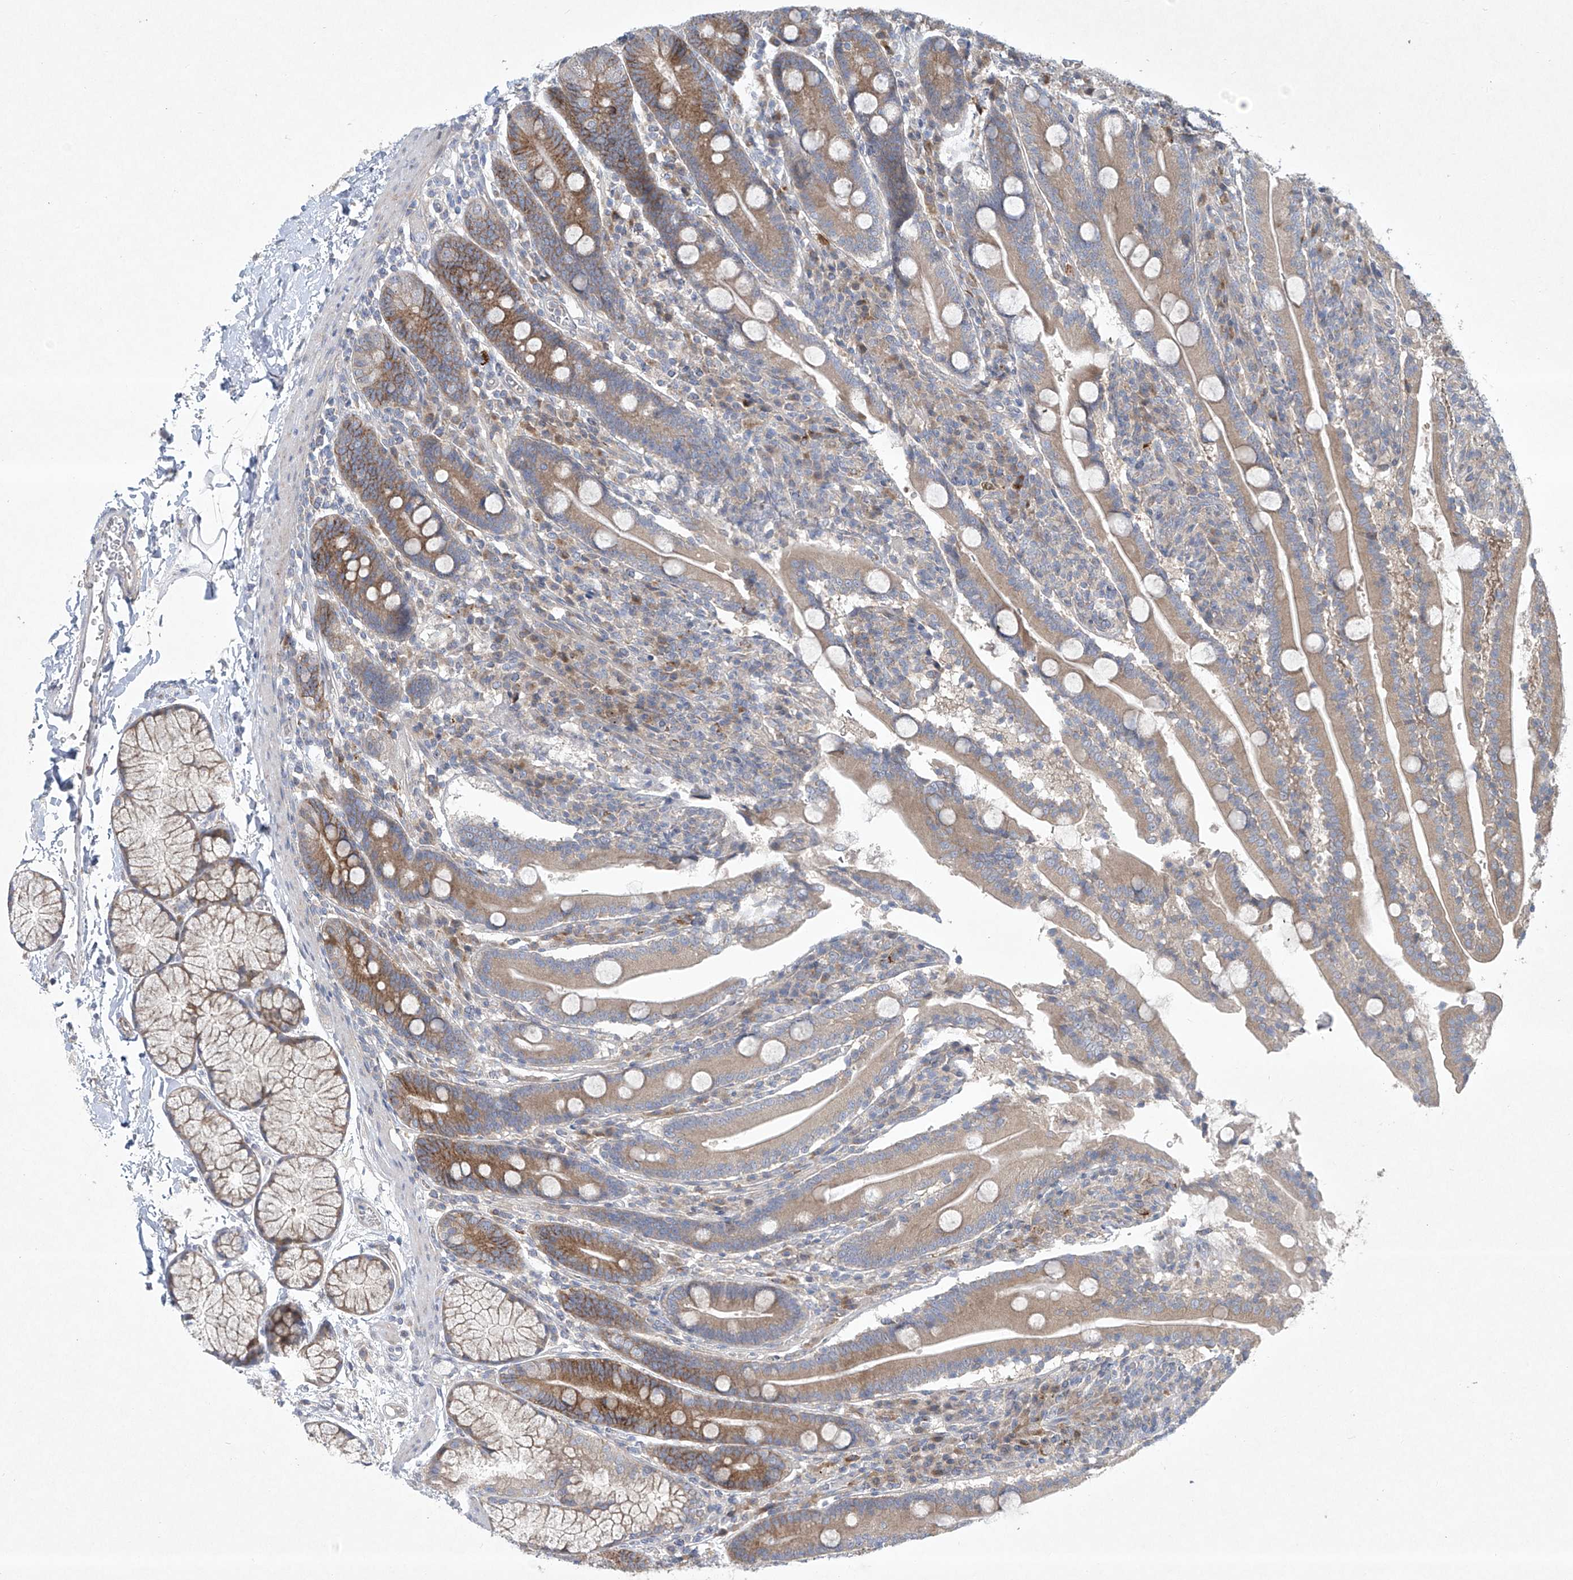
{"staining": {"intensity": "moderate", "quantity": ">75%", "location": "cytoplasmic/membranous"}, "tissue": "duodenum", "cell_type": "Glandular cells", "image_type": "normal", "snomed": [{"axis": "morphology", "description": "Normal tissue, NOS"}, {"axis": "topography", "description": "Duodenum"}], "caption": "Human duodenum stained for a protein (brown) shows moderate cytoplasmic/membranous positive expression in approximately >75% of glandular cells.", "gene": "TJAP1", "patient": {"sex": "male", "age": 35}}